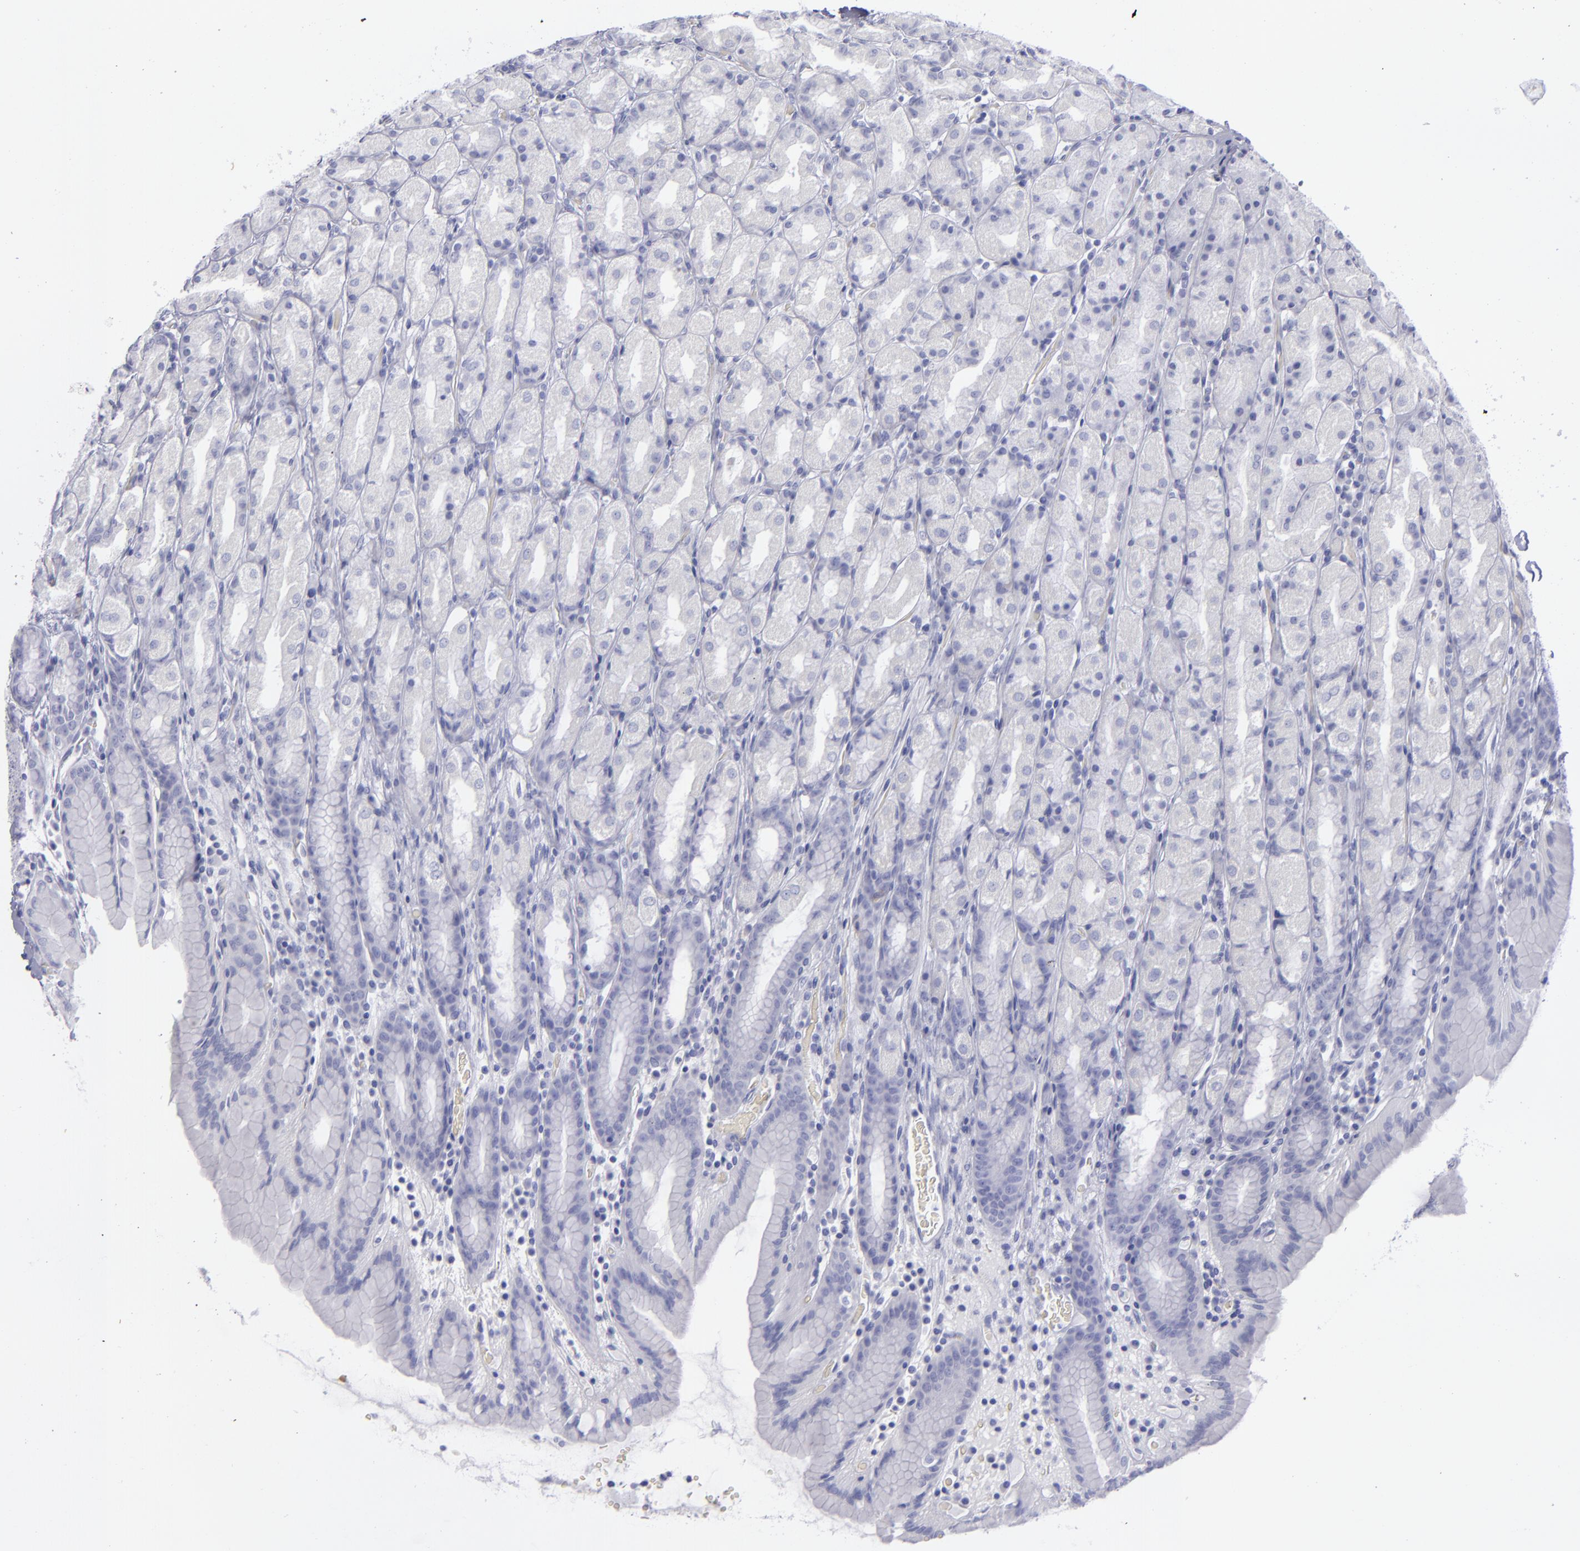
{"staining": {"intensity": "negative", "quantity": "none", "location": "none"}, "tissue": "stomach", "cell_type": "Glandular cells", "image_type": "normal", "snomed": [{"axis": "morphology", "description": "Normal tissue, NOS"}, {"axis": "topography", "description": "Stomach, upper"}], "caption": "High power microscopy image of an immunohistochemistry (IHC) image of benign stomach, revealing no significant staining in glandular cells. The staining is performed using DAB (3,3'-diaminobenzidine) brown chromogen with nuclei counter-stained in using hematoxylin.", "gene": "CD22", "patient": {"sex": "male", "age": 68}}